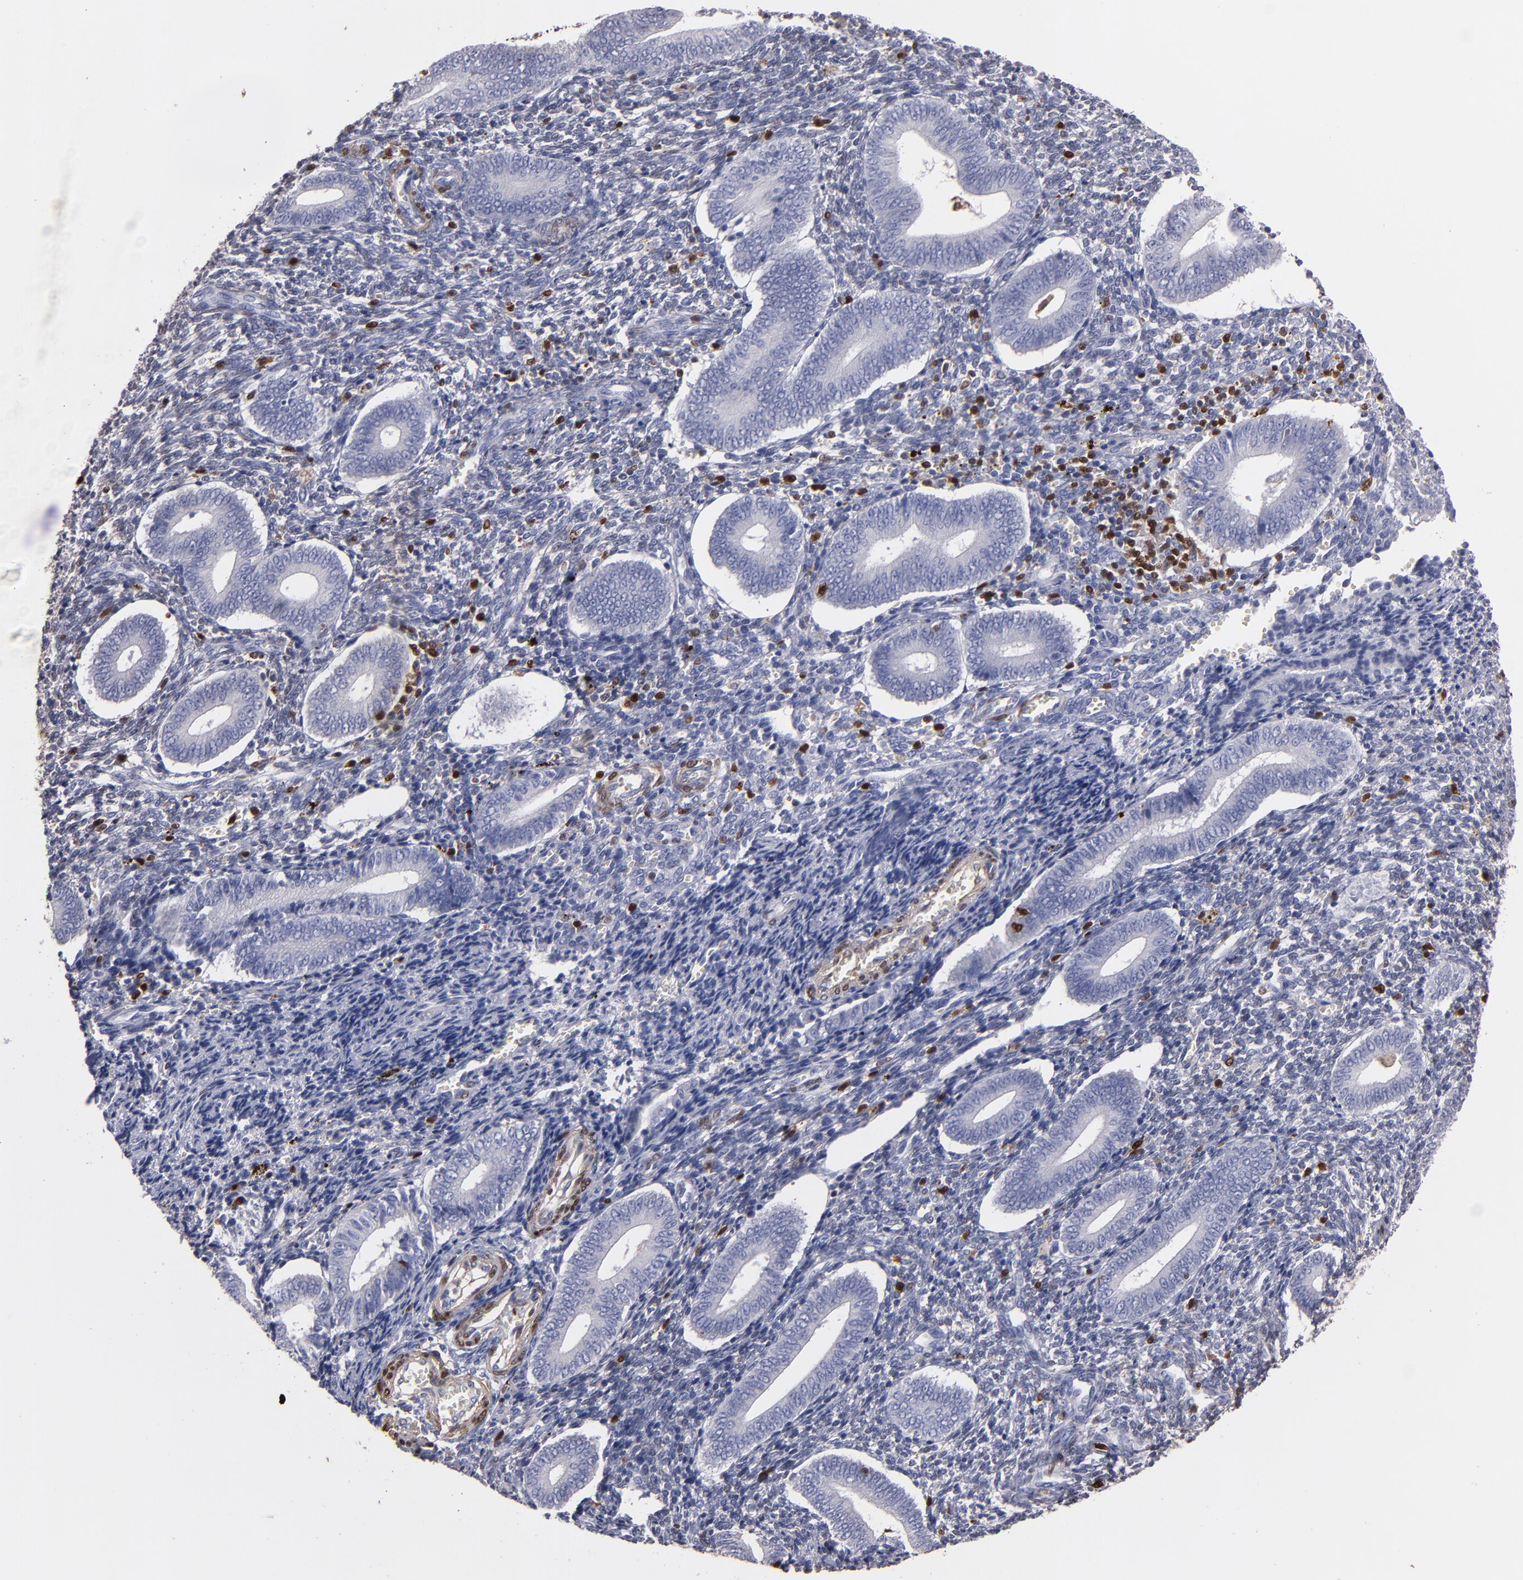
{"staining": {"intensity": "negative", "quantity": "none", "location": "none"}, "tissue": "endometrium", "cell_type": "Cells in endometrial stroma", "image_type": "normal", "snomed": [{"axis": "morphology", "description": "Normal tissue, NOS"}, {"axis": "topography", "description": "Uterus"}, {"axis": "topography", "description": "Endometrium"}], "caption": "IHC image of benign endometrium: human endometrium stained with DAB (3,3'-diaminobenzidine) demonstrates no significant protein positivity in cells in endometrial stroma.", "gene": "S100A4", "patient": {"sex": "female", "age": 33}}